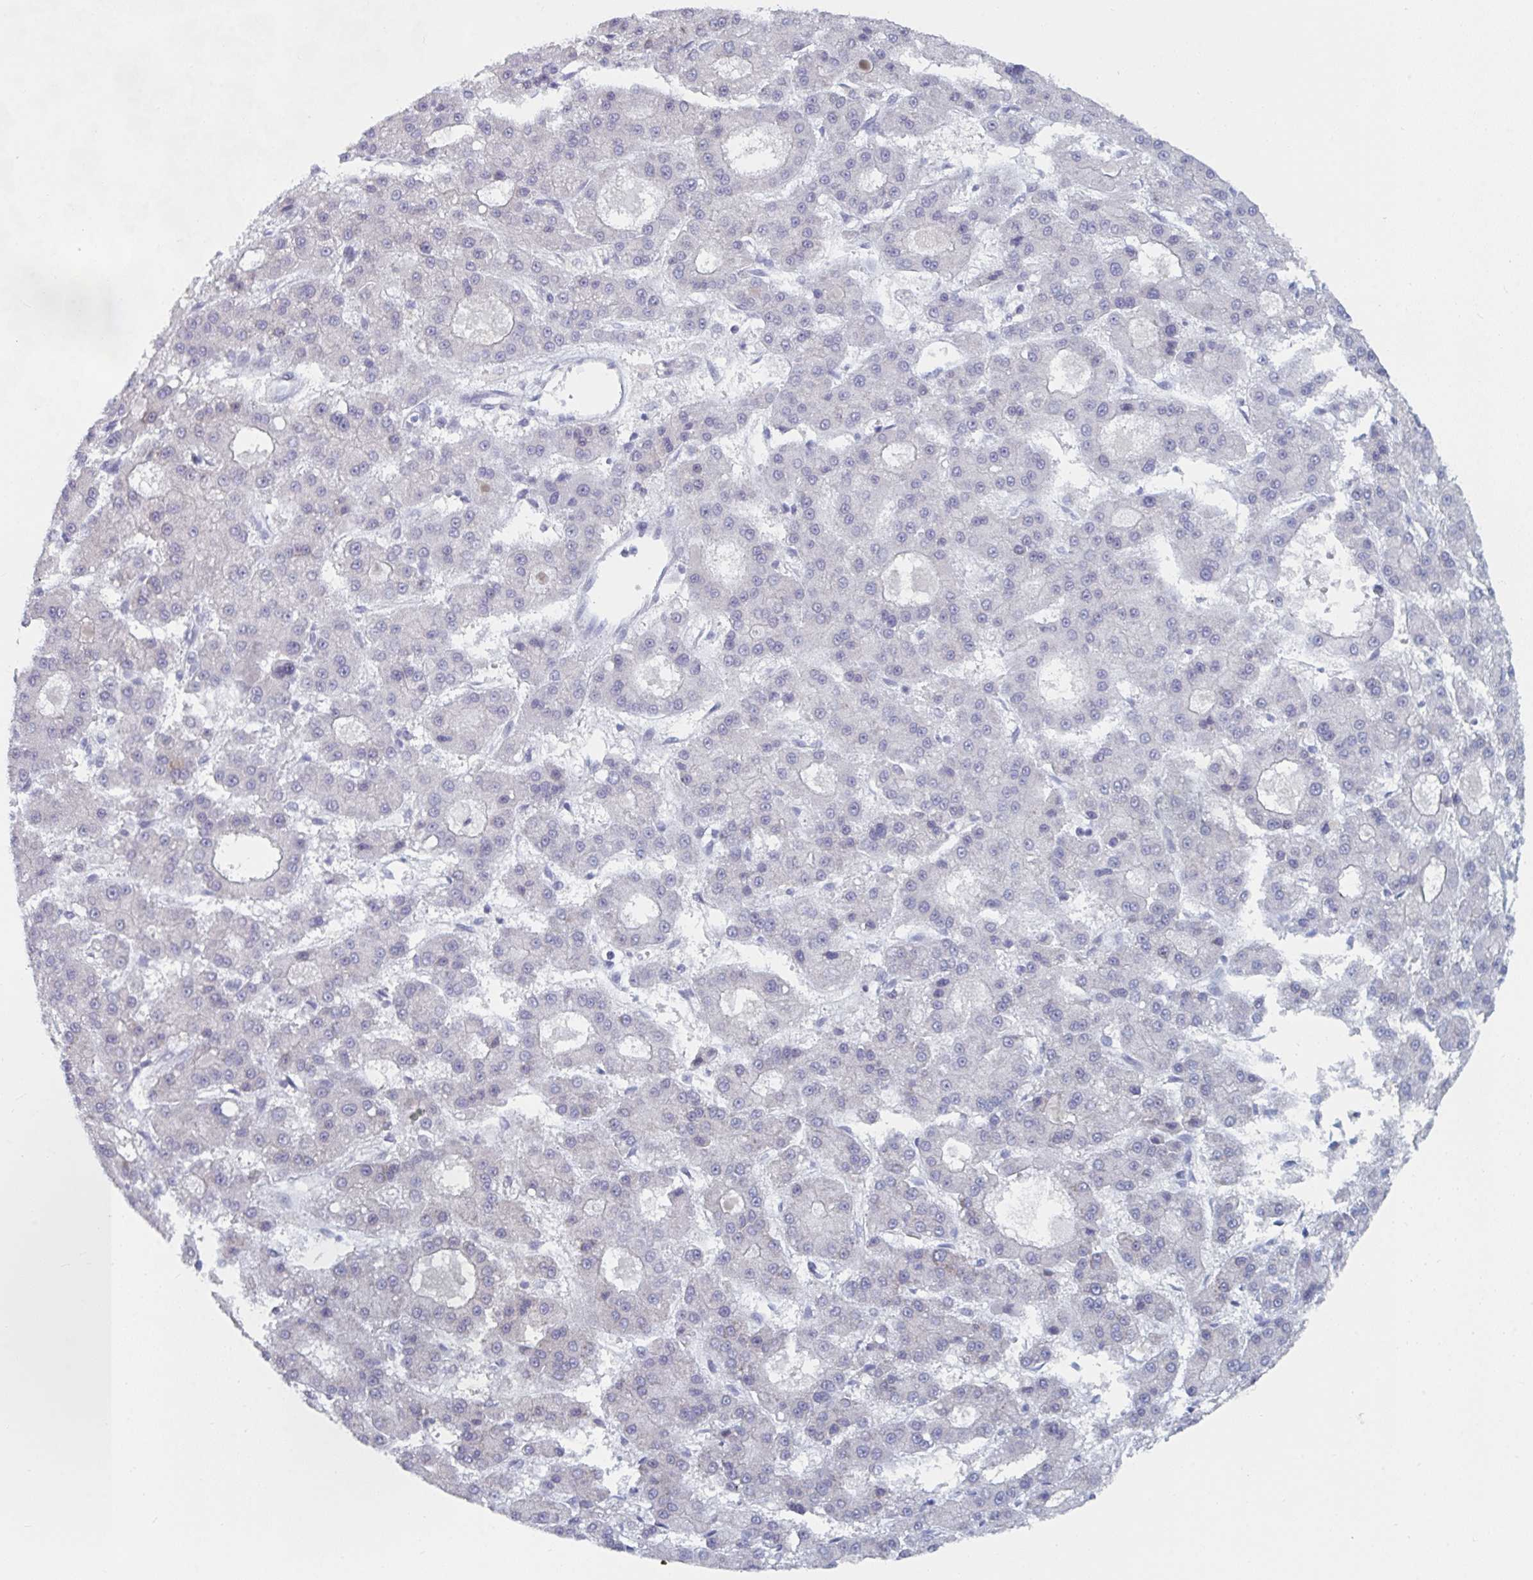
{"staining": {"intensity": "negative", "quantity": "none", "location": "none"}, "tissue": "liver cancer", "cell_type": "Tumor cells", "image_type": "cancer", "snomed": [{"axis": "morphology", "description": "Carcinoma, Hepatocellular, NOS"}, {"axis": "topography", "description": "Liver"}], "caption": "This micrograph is of liver cancer (hepatocellular carcinoma) stained with immunohistochemistry to label a protein in brown with the nuclei are counter-stained blue. There is no expression in tumor cells.", "gene": "NR1H2", "patient": {"sex": "male", "age": 70}}